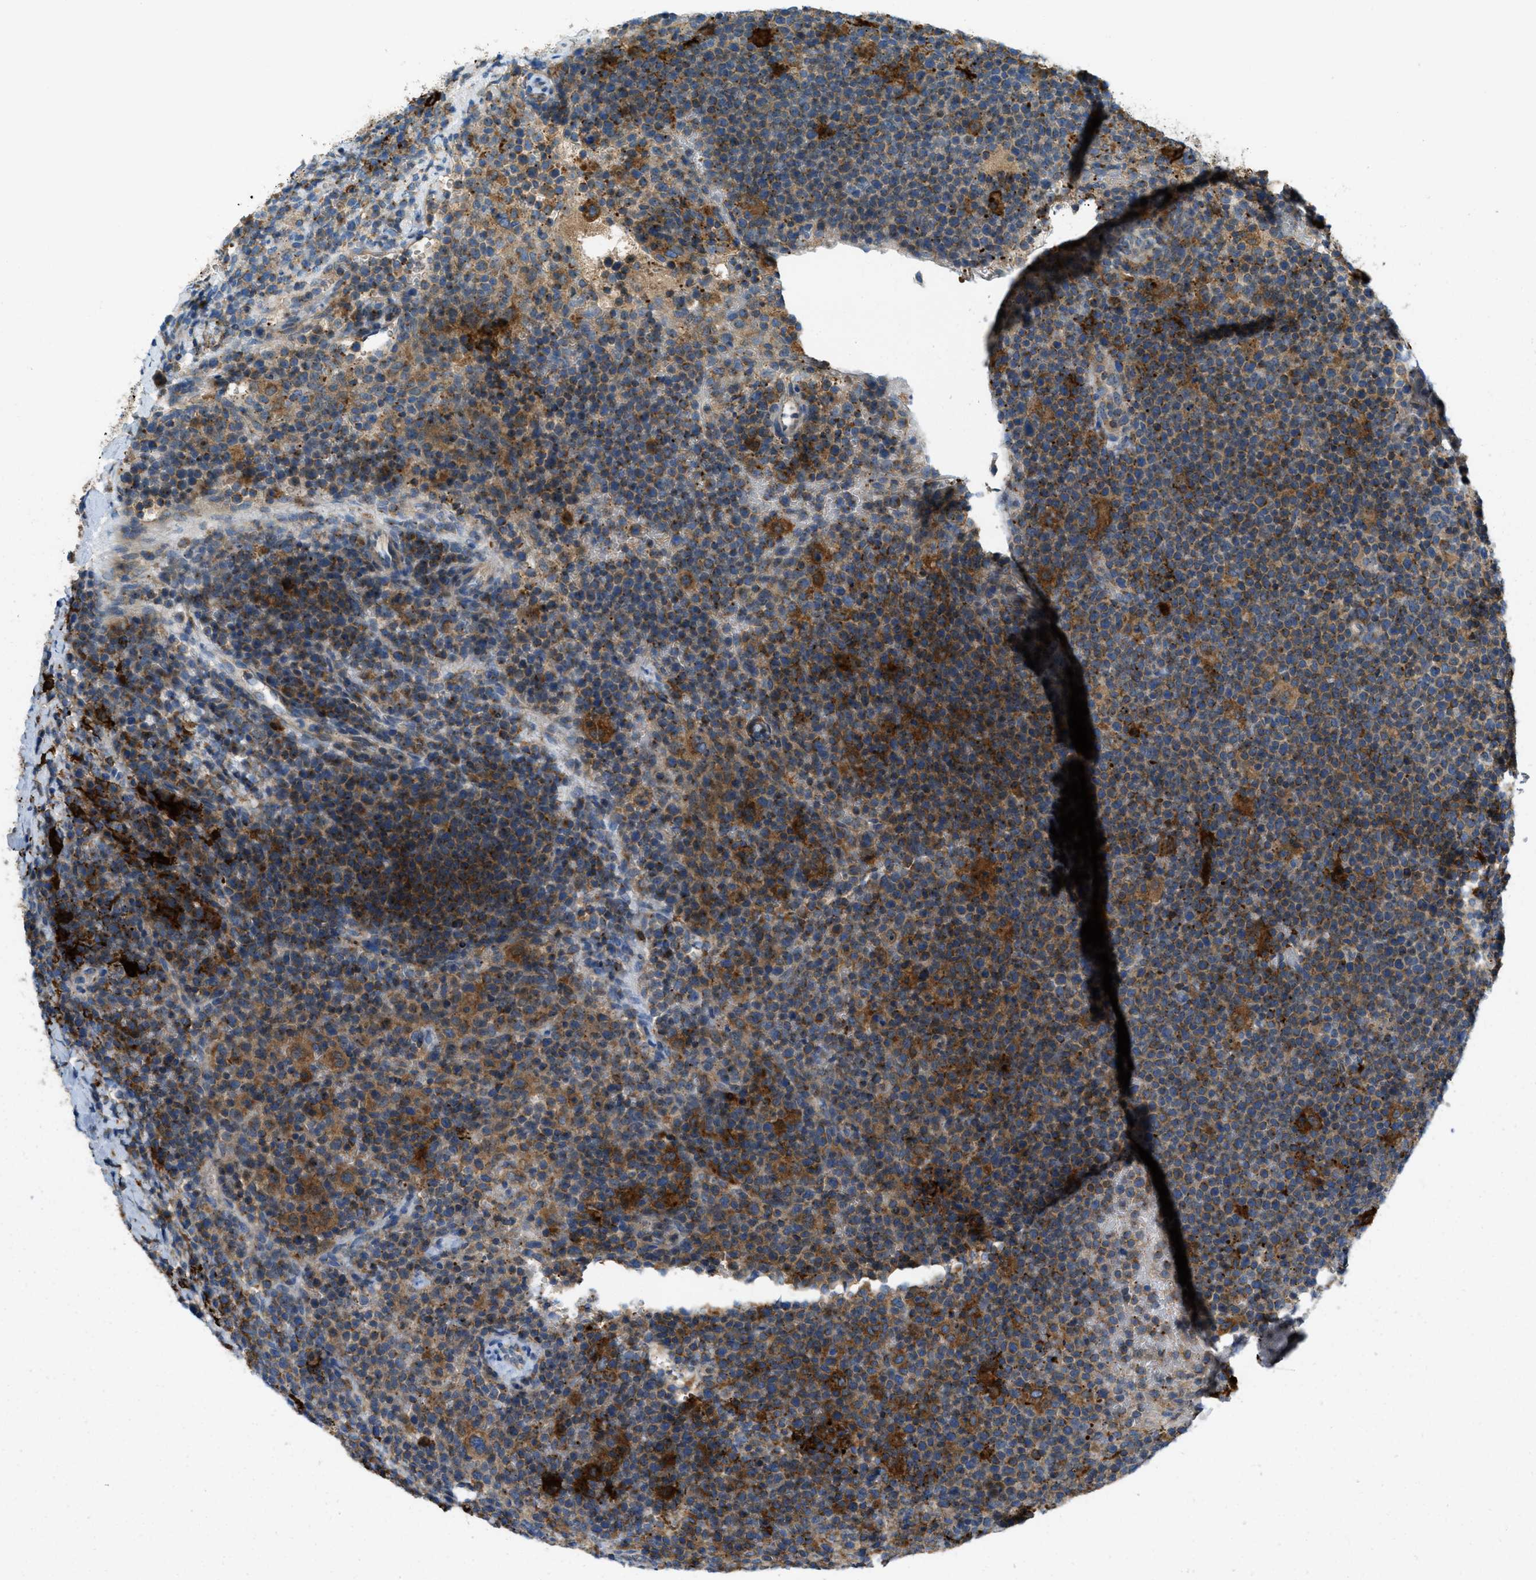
{"staining": {"intensity": "strong", "quantity": "25%-75%", "location": "cytoplasmic/membranous"}, "tissue": "lymphoma", "cell_type": "Tumor cells", "image_type": "cancer", "snomed": [{"axis": "morphology", "description": "Malignant lymphoma, non-Hodgkin's type, High grade"}, {"axis": "topography", "description": "Lymph node"}], "caption": "IHC (DAB) staining of human lymphoma exhibits strong cytoplasmic/membranous protein positivity in about 25%-75% of tumor cells.", "gene": "RFFL", "patient": {"sex": "male", "age": 61}}